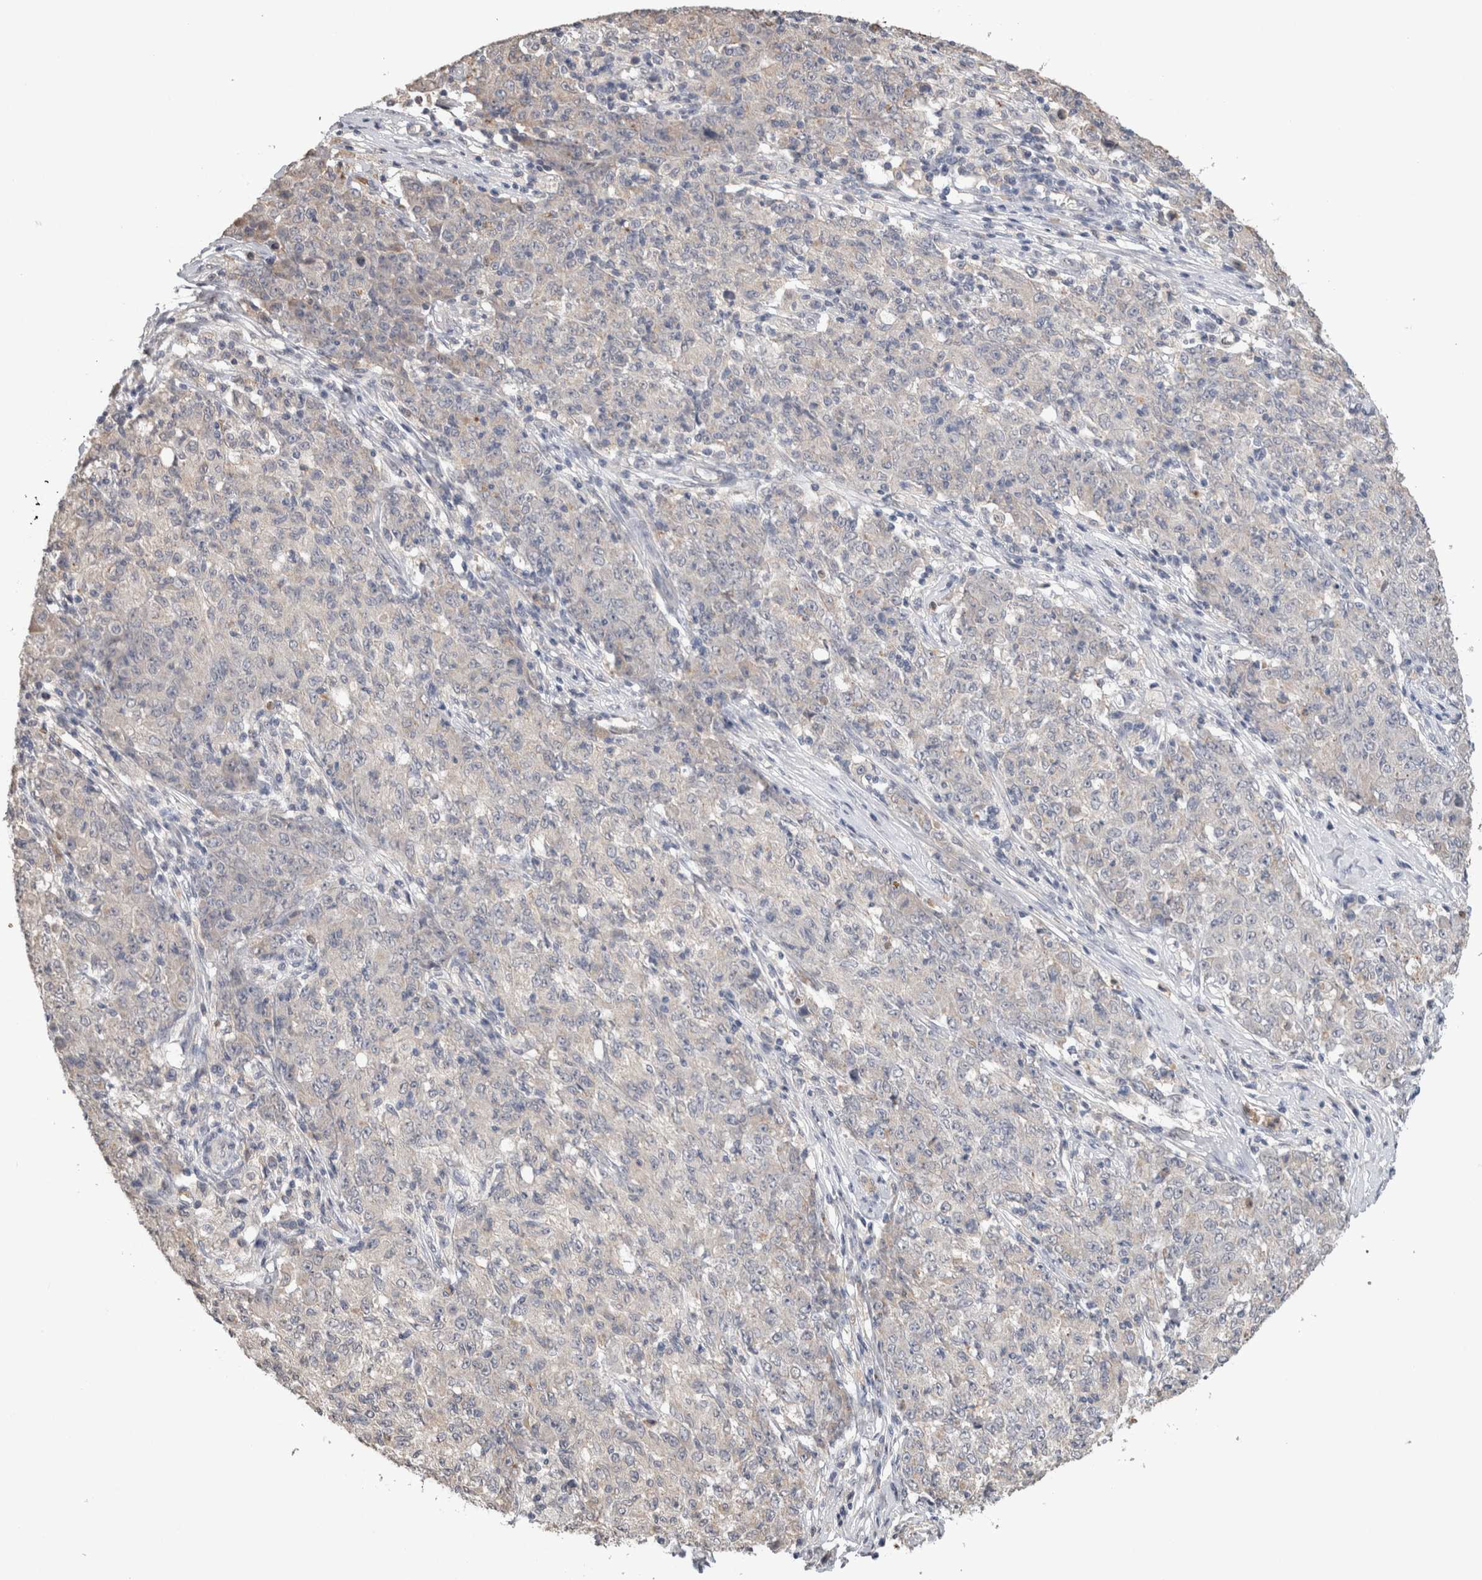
{"staining": {"intensity": "negative", "quantity": "none", "location": "none"}, "tissue": "ovarian cancer", "cell_type": "Tumor cells", "image_type": "cancer", "snomed": [{"axis": "morphology", "description": "Carcinoma, endometroid"}, {"axis": "topography", "description": "Ovary"}], "caption": "Immunohistochemistry (IHC) histopathology image of neoplastic tissue: human ovarian endometroid carcinoma stained with DAB demonstrates no significant protein expression in tumor cells.", "gene": "FABP7", "patient": {"sex": "female", "age": 42}}